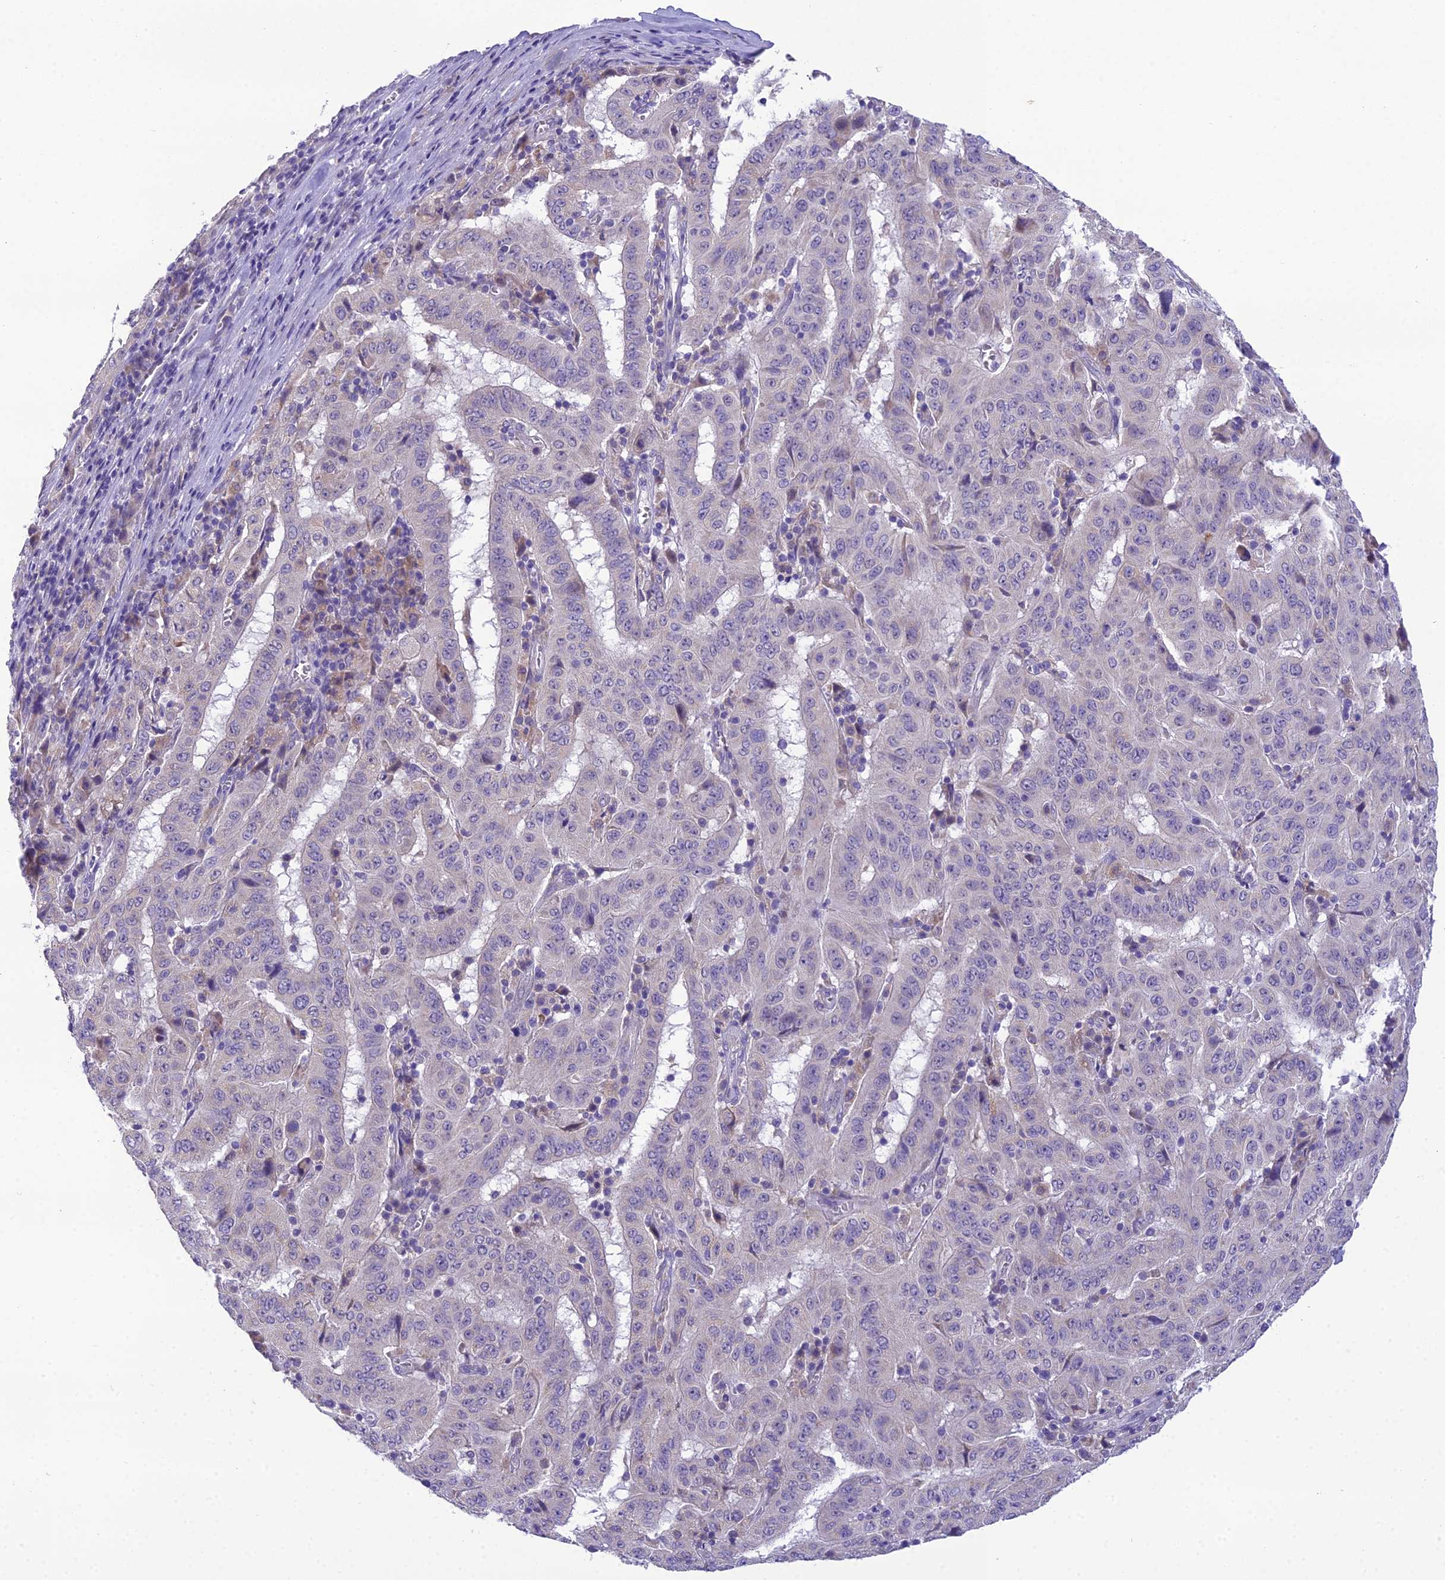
{"staining": {"intensity": "negative", "quantity": "none", "location": "none"}, "tissue": "pancreatic cancer", "cell_type": "Tumor cells", "image_type": "cancer", "snomed": [{"axis": "morphology", "description": "Adenocarcinoma, NOS"}, {"axis": "topography", "description": "Pancreas"}], "caption": "Human pancreatic cancer stained for a protein using immunohistochemistry reveals no expression in tumor cells.", "gene": "MIIP", "patient": {"sex": "male", "age": 63}}